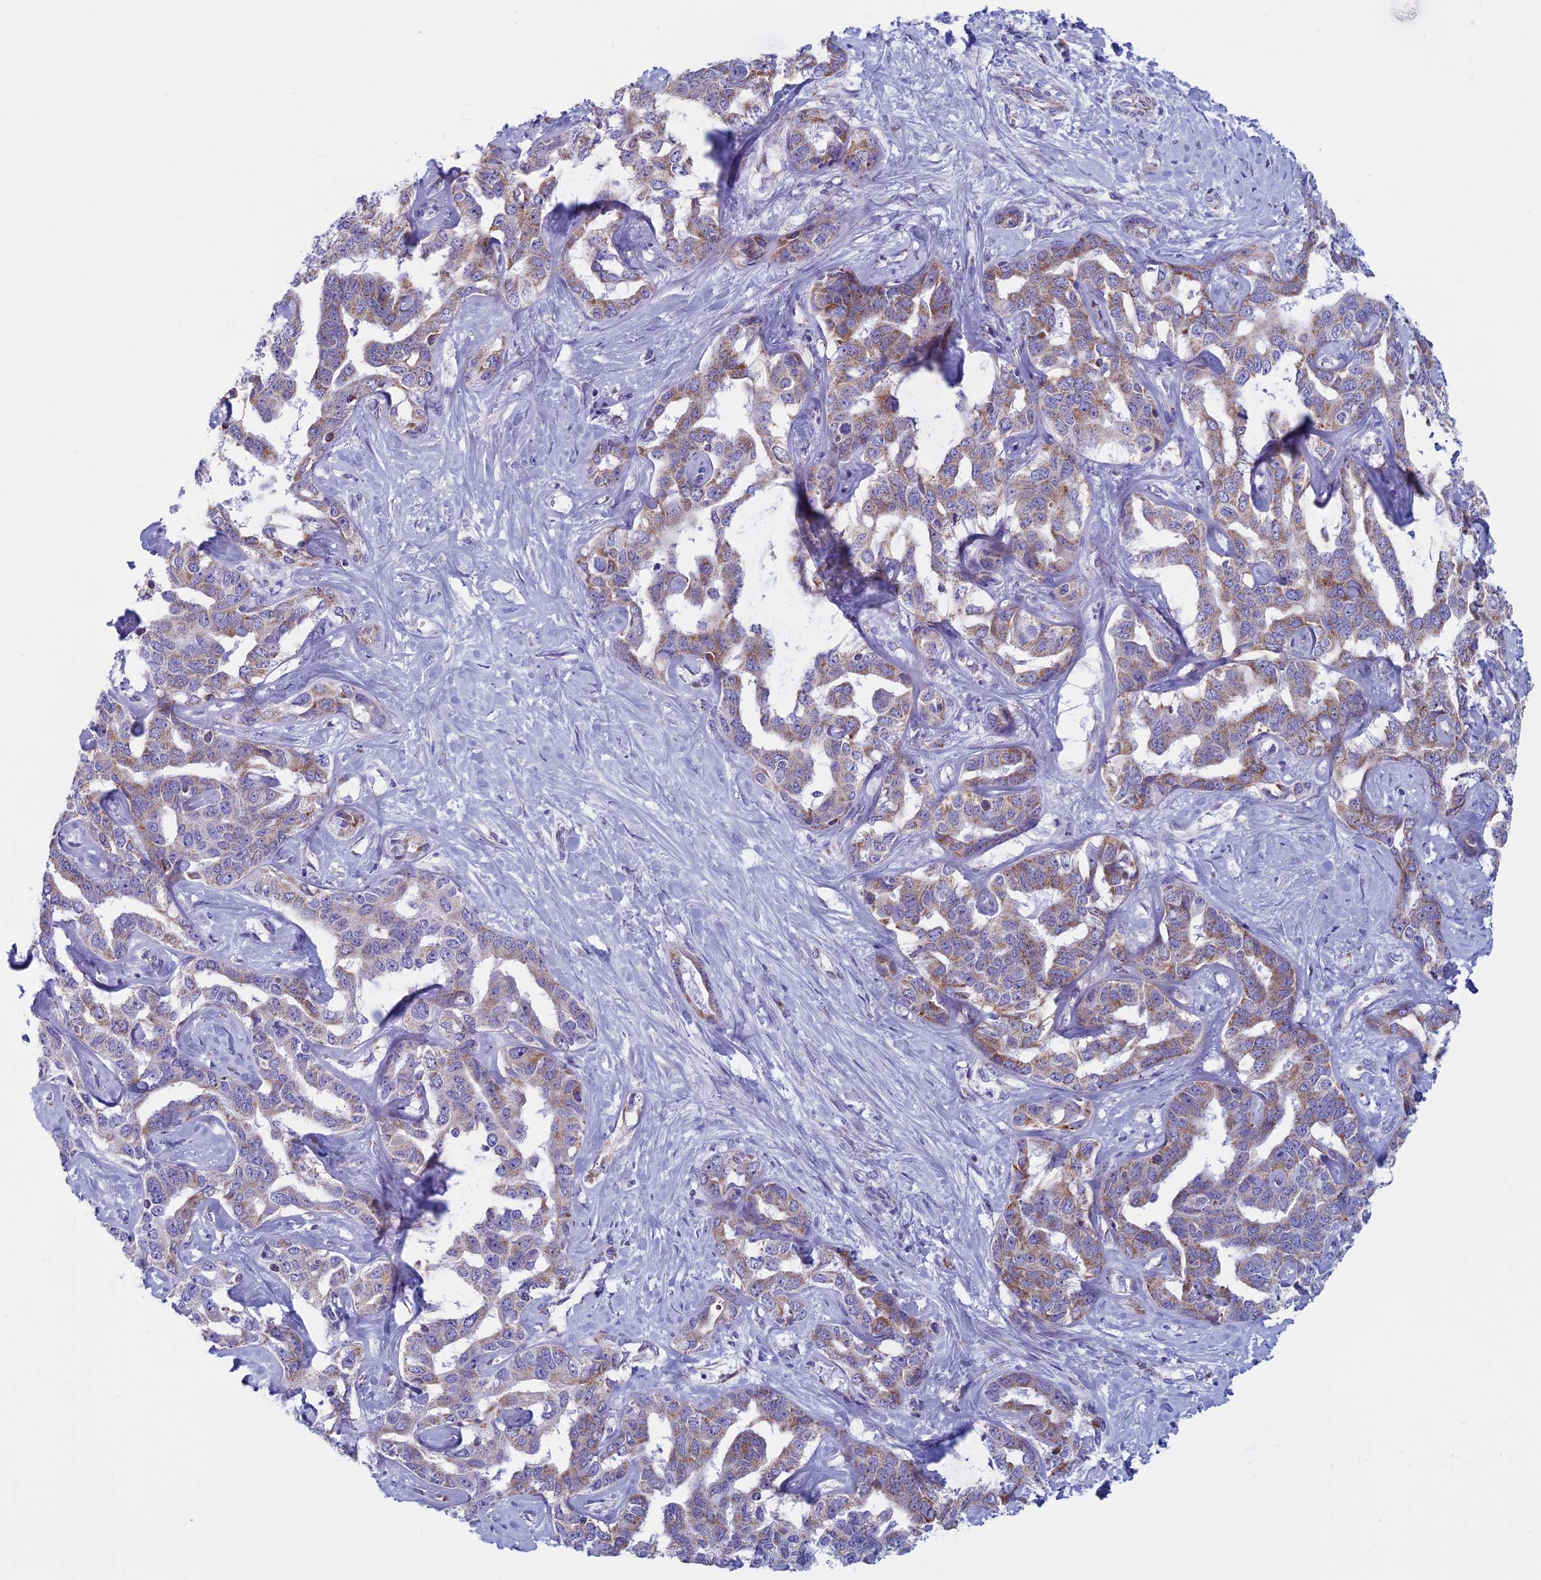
{"staining": {"intensity": "weak", "quantity": ">75%", "location": "cytoplasmic/membranous"}, "tissue": "liver cancer", "cell_type": "Tumor cells", "image_type": "cancer", "snomed": [{"axis": "morphology", "description": "Cholangiocarcinoma"}, {"axis": "topography", "description": "Liver"}], "caption": "Immunohistochemical staining of human liver cholangiocarcinoma exhibits weak cytoplasmic/membranous protein staining in approximately >75% of tumor cells.", "gene": "NDUFB9", "patient": {"sex": "male", "age": 59}}